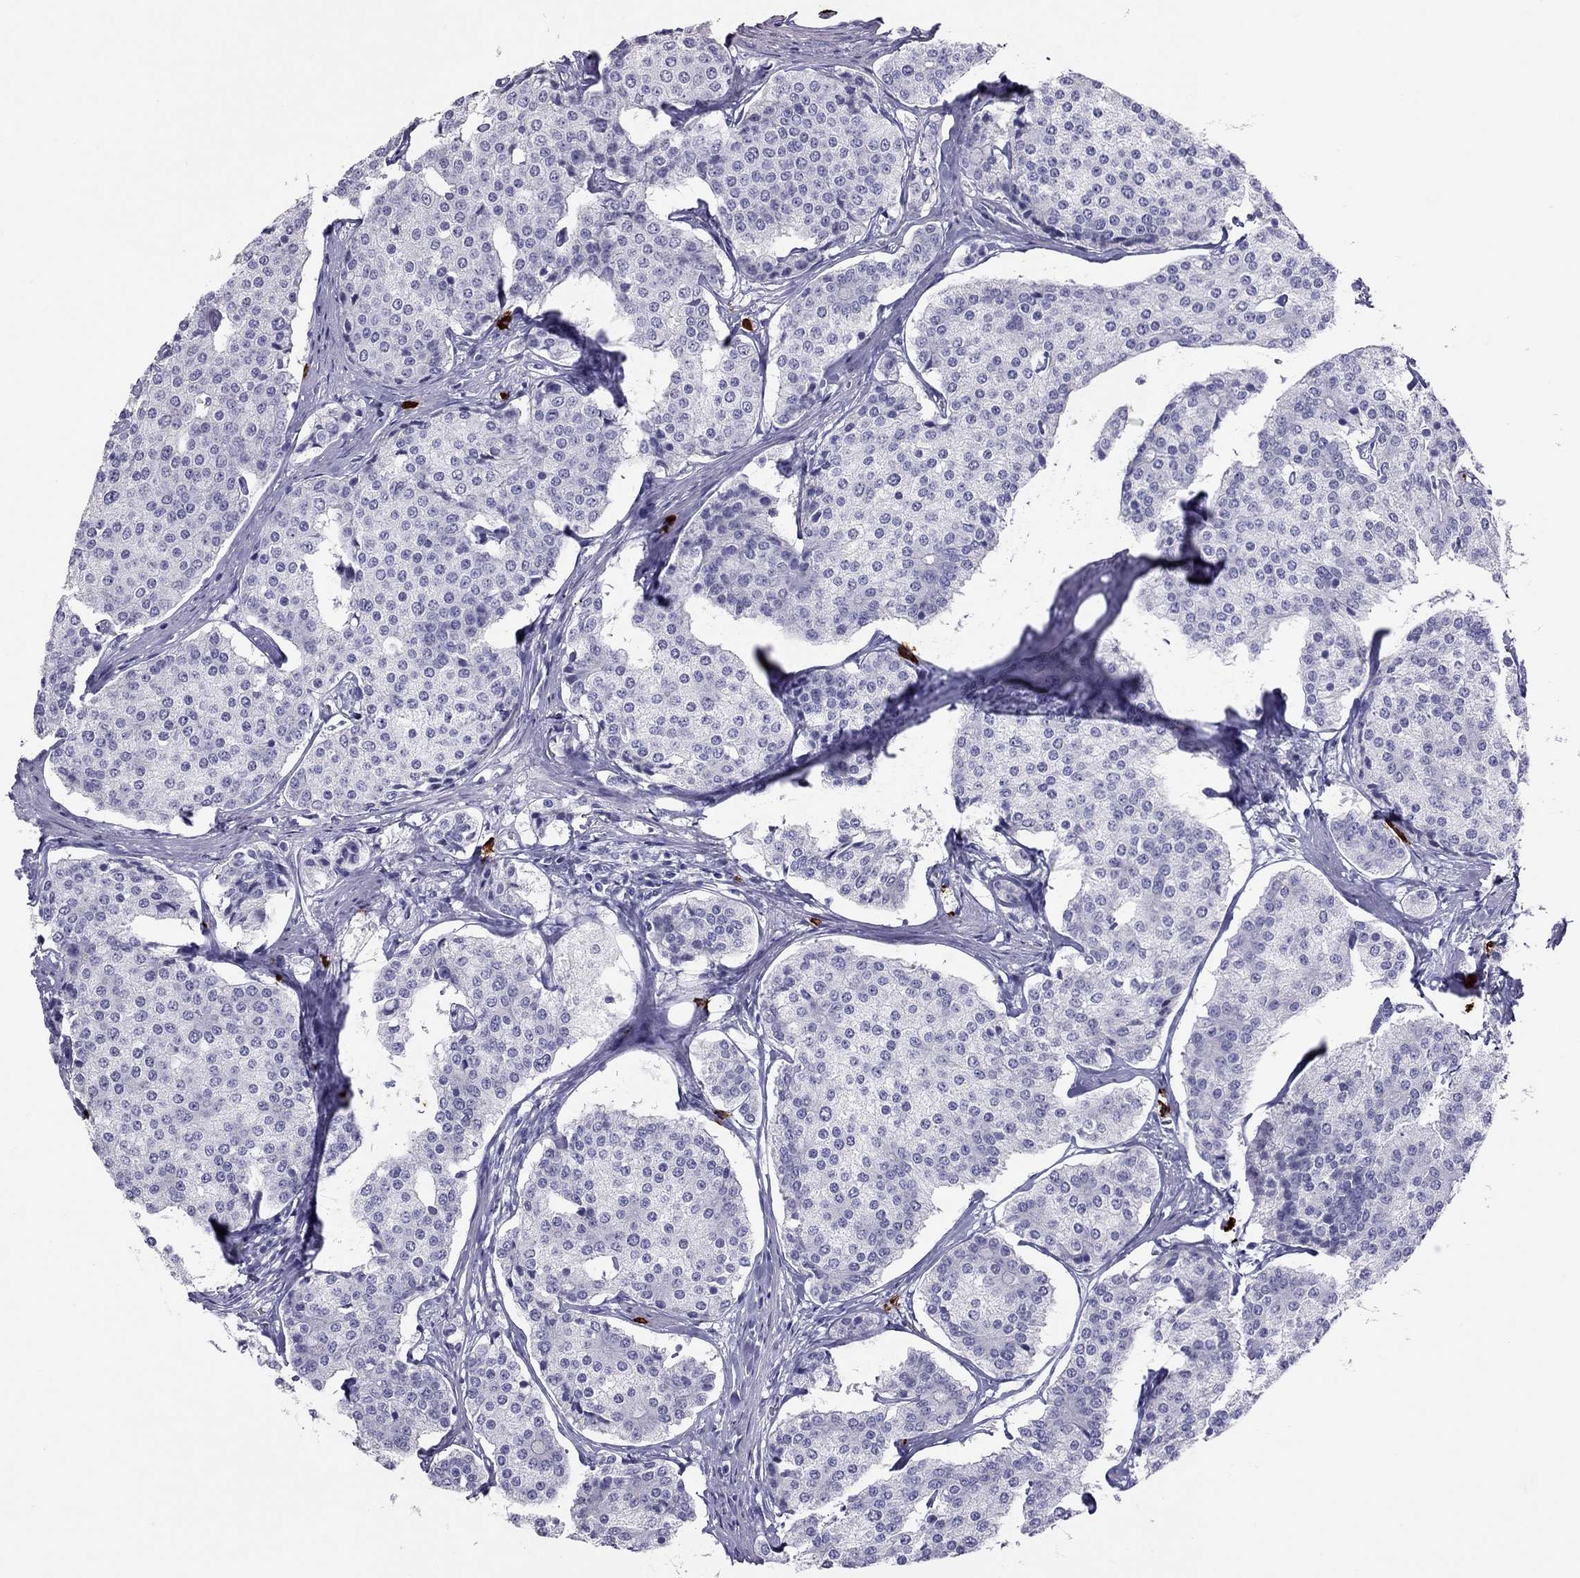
{"staining": {"intensity": "negative", "quantity": "none", "location": "none"}, "tissue": "carcinoid", "cell_type": "Tumor cells", "image_type": "cancer", "snomed": [{"axis": "morphology", "description": "Carcinoid, malignant, NOS"}, {"axis": "topography", "description": "Small intestine"}], "caption": "The histopathology image displays no significant staining in tumor cells of carcinoid. (Immunohistochemistry (ihc), brightfield microscopy, high magnification).", "gene": "IL17REL", "patient": {"sex": "female", "age": 65}}